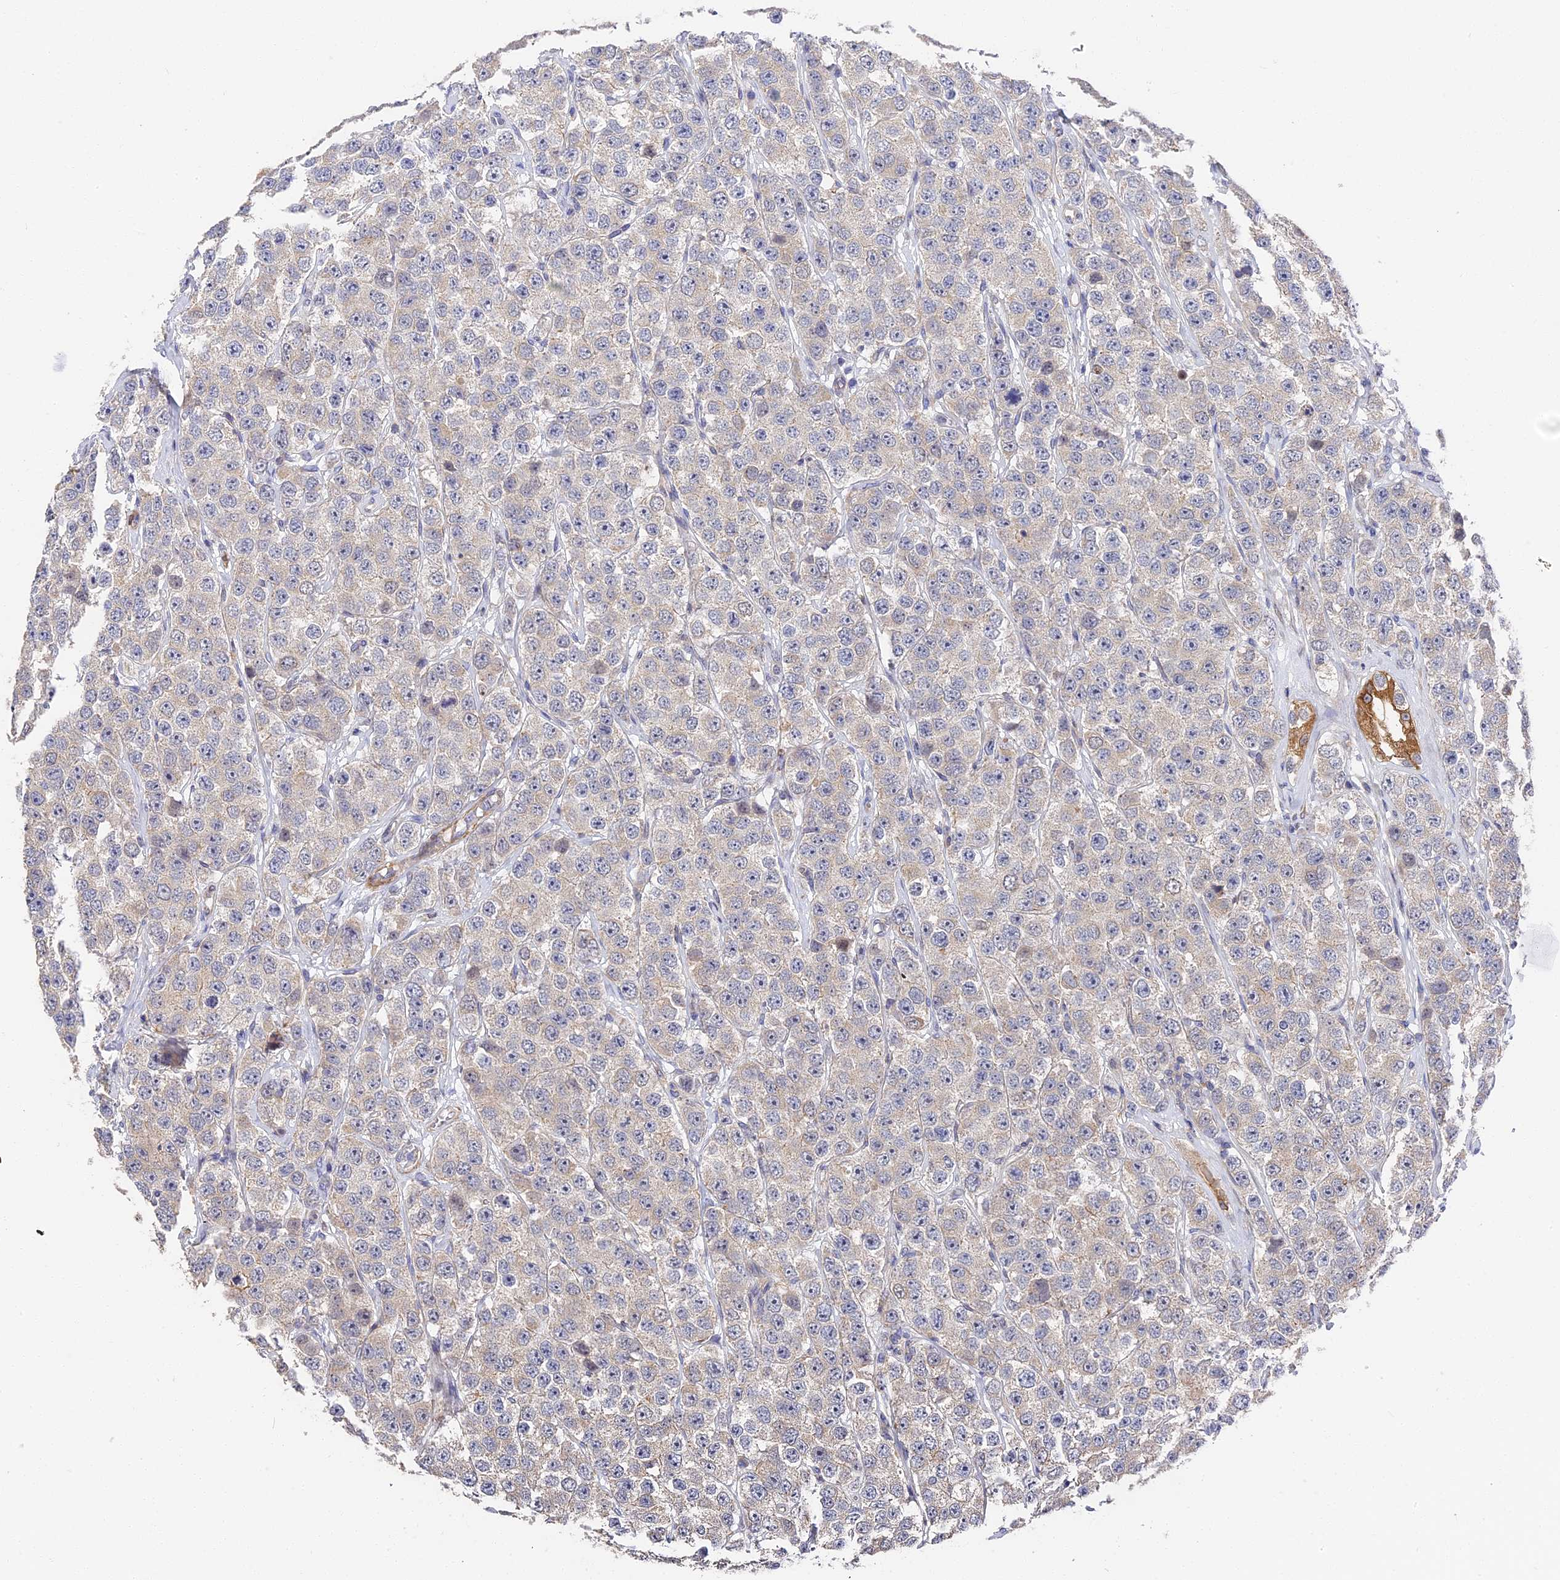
{"staining": {"intensity": "negative", "quantity": "none", "location": "none"}, "tissue": "testis cancer", "cell_type": "Tumor cells", "image_type": "cancer", "snomed": [{"axis": "morphology", "description": "Seminoma, NOS"}, {"axis": "topography", "description": "Testis"}], "caption": "Tumor cells show no significant staining in testis cancer.", "gene": "CCDC113", "patient": {"sex": "male", "age": 28}}